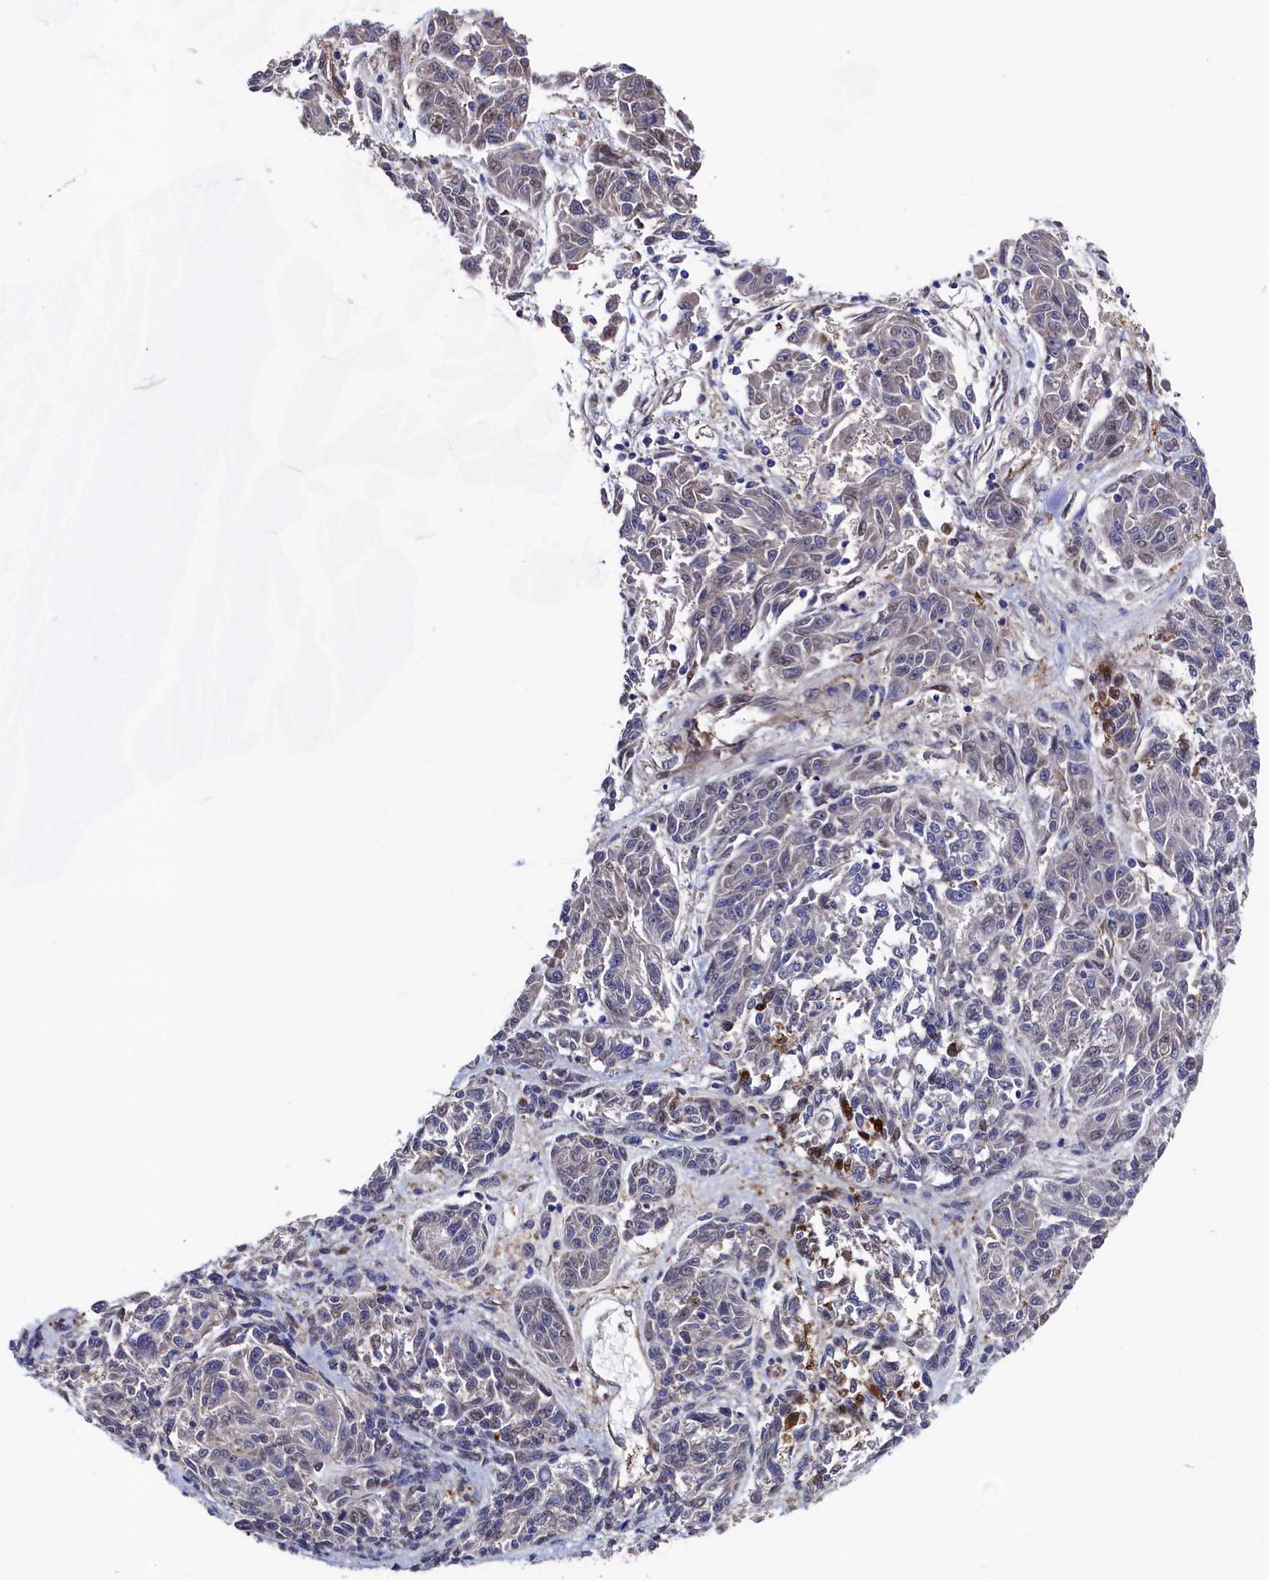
{"staining": {"intensity": "negative", "quantity": "none", "location": "none"}, "tissue": "melanoma", "cell_type": "Tumor cells", "image_type": "cancer", "snomed": [{"axis": "morphology", "description": "Malignant melanoma, NOS"}, {"axis": "topography", "description": "Skin"}], "caption": "This photomicrograph is of malignant melanoma stained with IHC to label a protein in brown with the nuclei are counter-stained blue. There is no expression in tumor cells.", "gene": "ZNF891", "patient": {"sex": "male", "age": 53}}